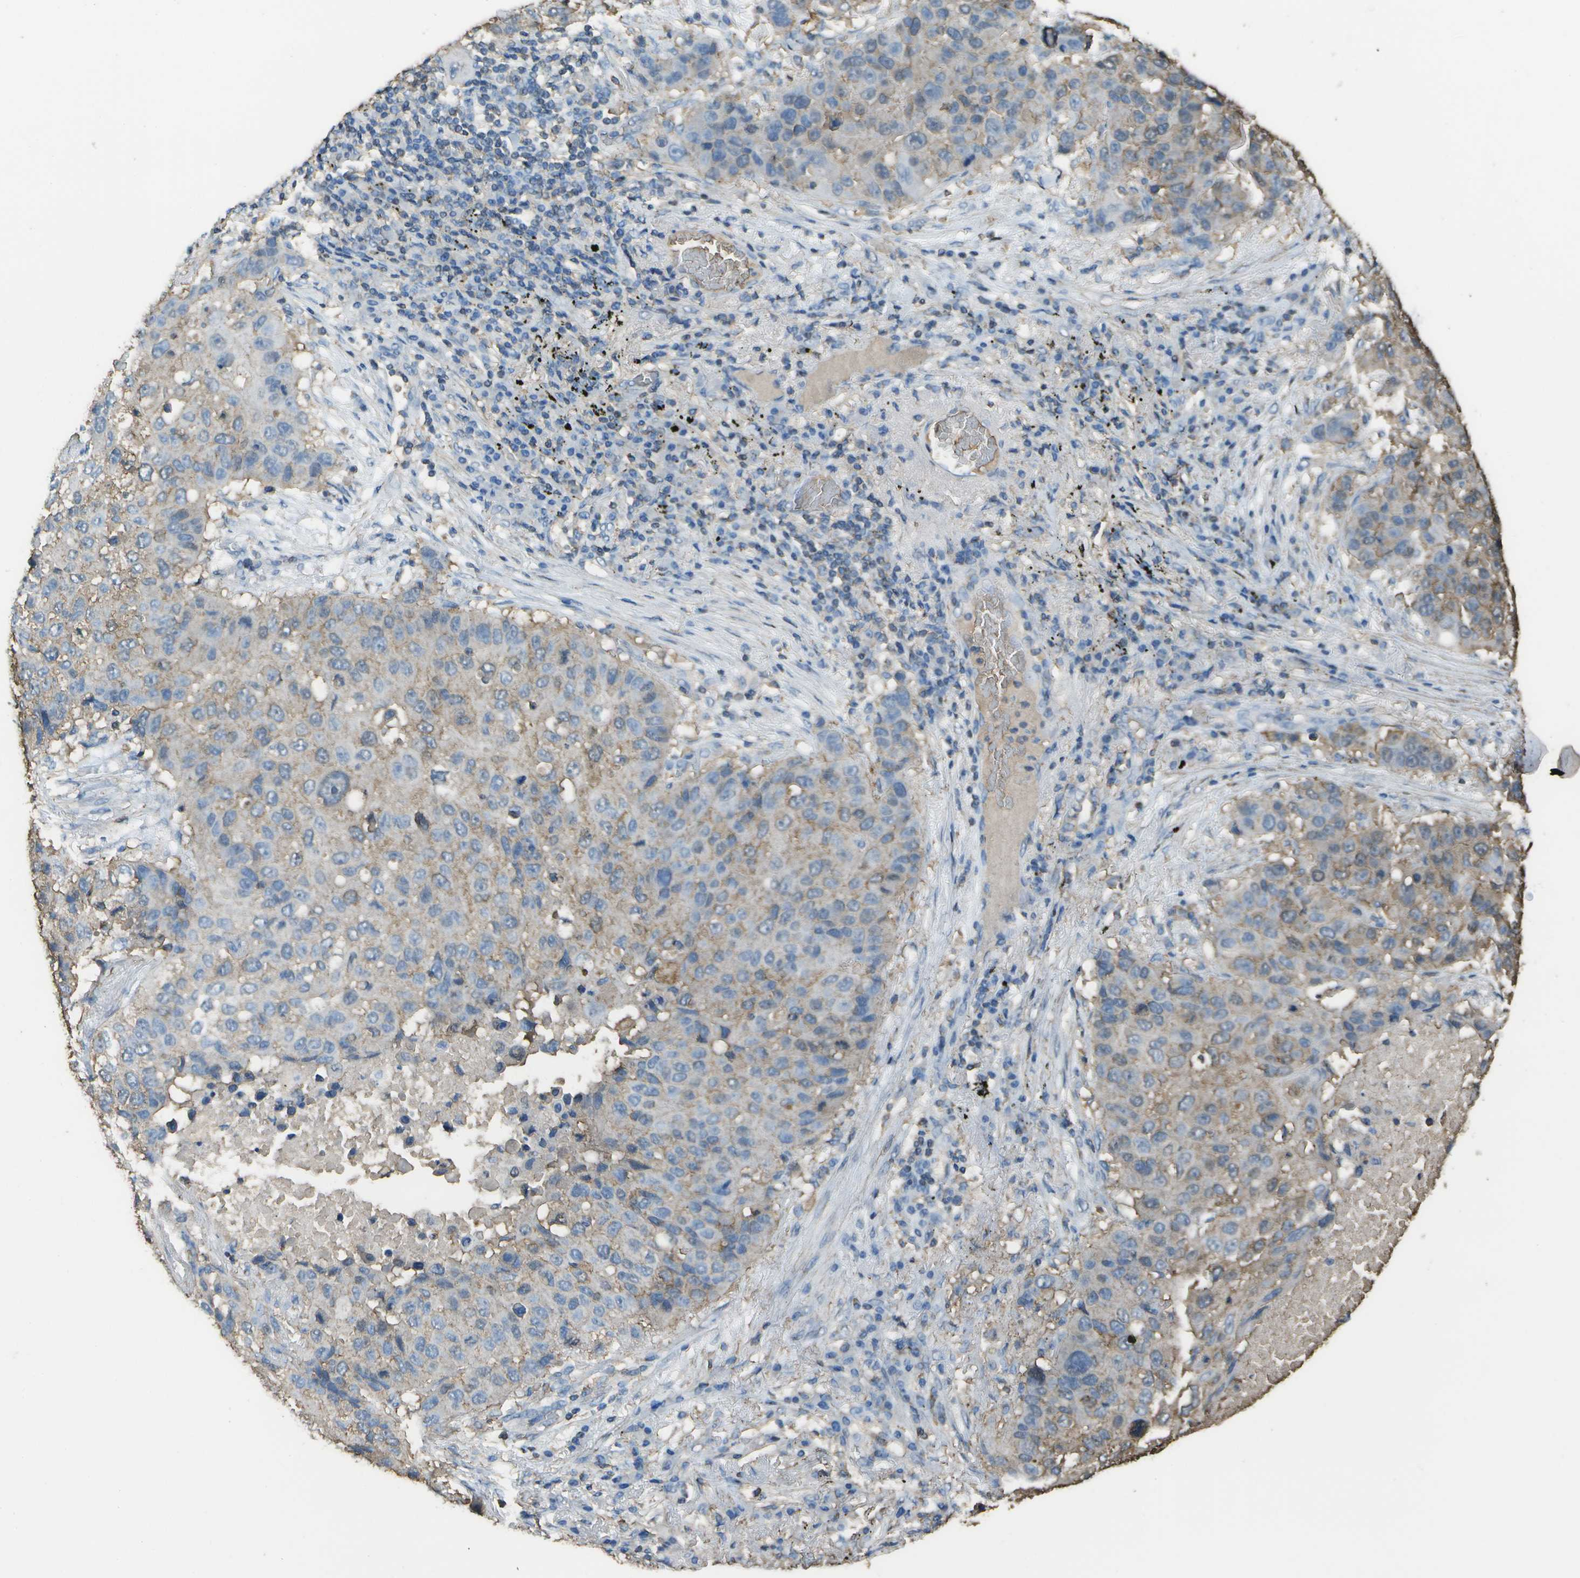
{"staining": {"intensity": "weak", "quantity": "25%-75%", "location": "cytoplasmic/membranous"}, "tissue": "lung cancer", "cell_type": "Tumor cells", "image_type": "cancer", "snomed": [{"axis": "morphology", "description": "Squamous cell carcinoma, NOS"}, {"axis": "topography", "description": "Lung"}], "caption": "This is a photomicrograph of immunohistochemistry (IHC) staining of lung cancer (squamous cell carcinoma), which shows weak staining in the cytoplasmic/membranous of tumor cells.", "gene": "CYP4F11", "patient": {"sex": "male", "age": 57}}